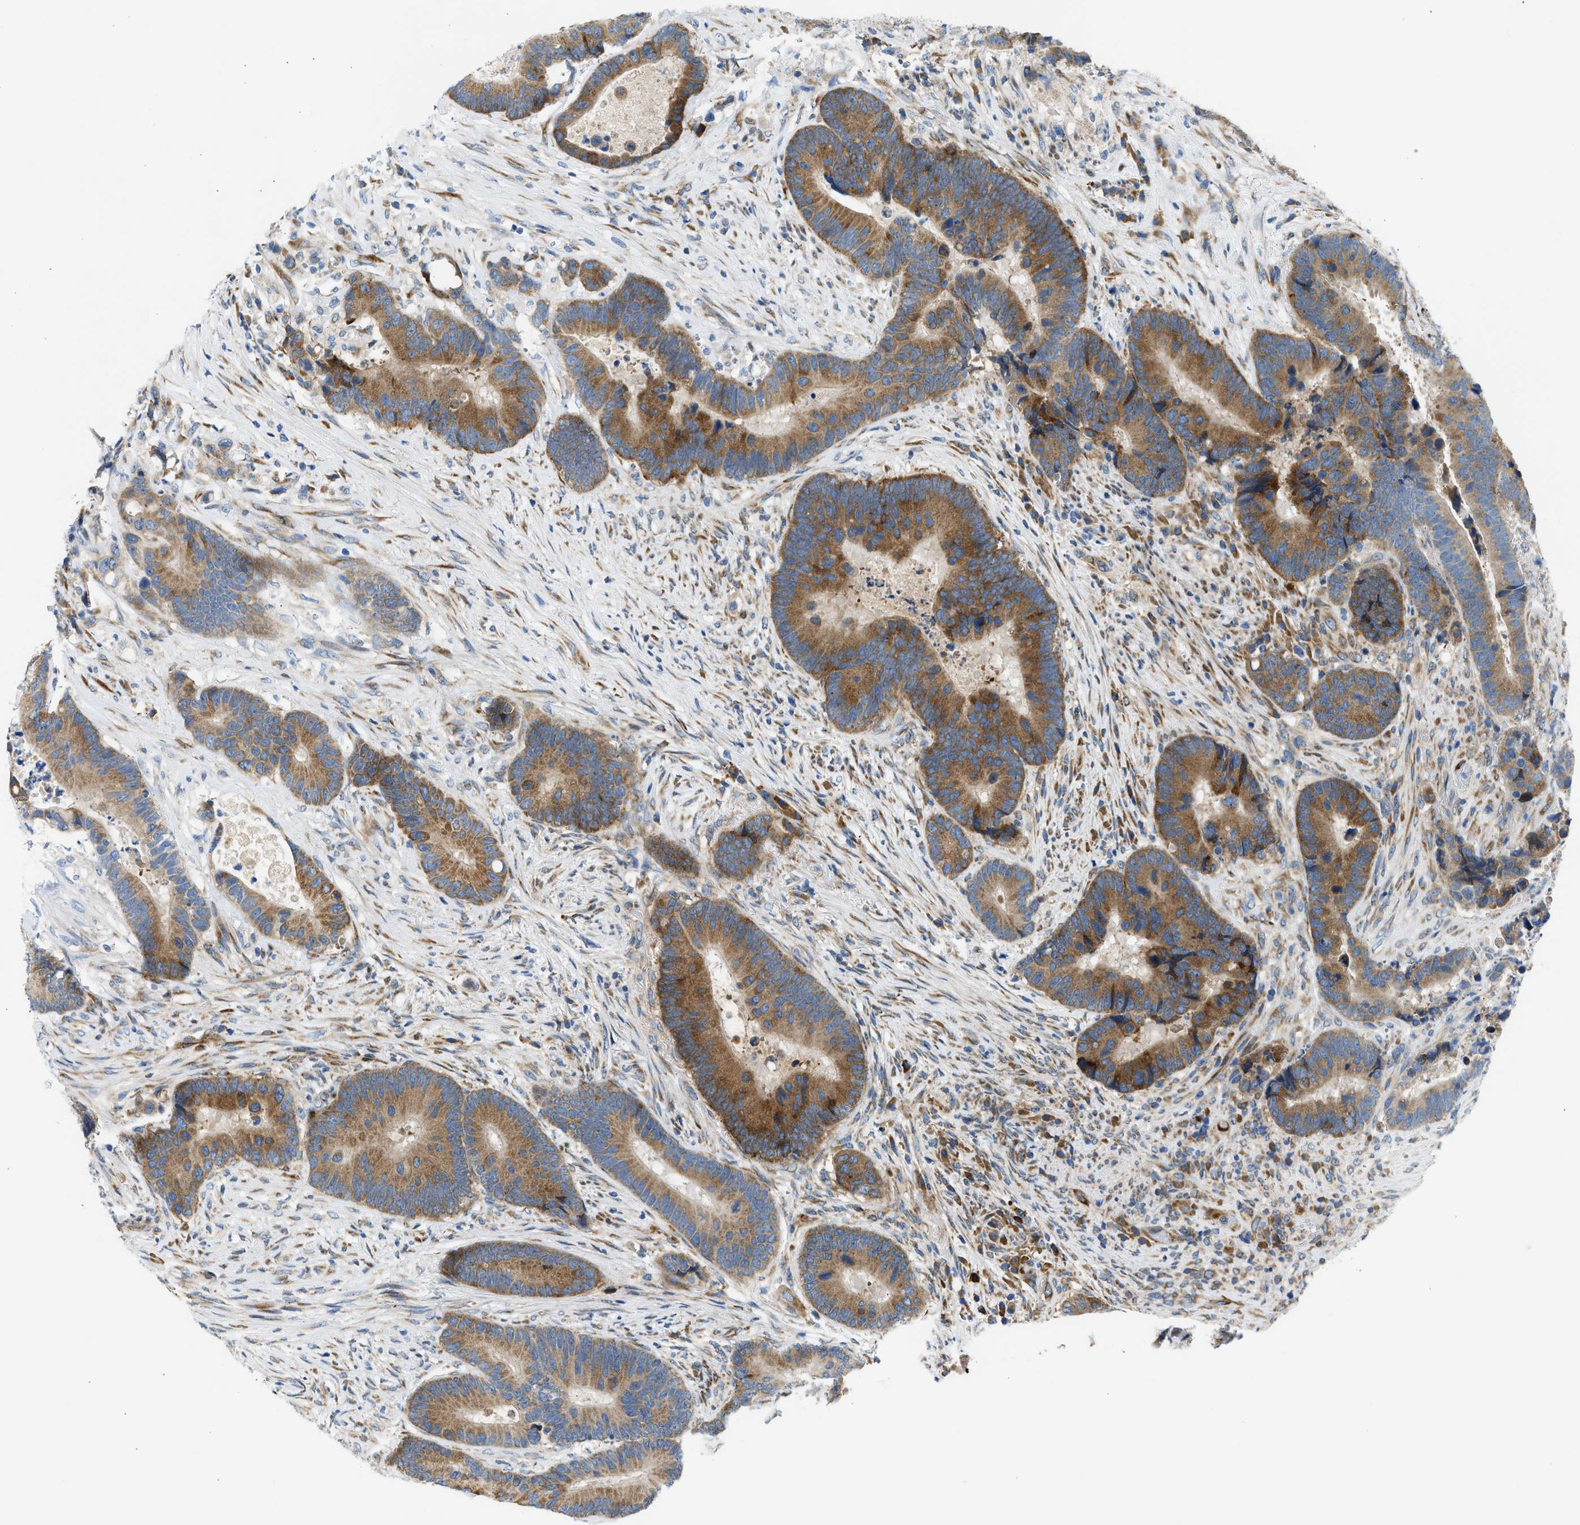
{"staining": {"intensity": "moderate", "quantity": ">75%", "location": "cytoplasmic/membranous"}, "tissue": "colorectal cancer", "cell_type": "Tumor cells", "image_type": "cancer", "snomed": [{"axis": "morphology", "description": "Adenocarcinoma, NOS"}, {"axis": "topography", "description": "Rectum"}], "caption": "Approximately >75% of tumor cells in human colorectal cancer (adenocarcinoma) demonstrate moderate cytoplasmic/membranous protein staining as visualized by brown immunohistochemical staining.", "gene": "CAMKK2", "patient": {"sex": "female", "age": 89}}